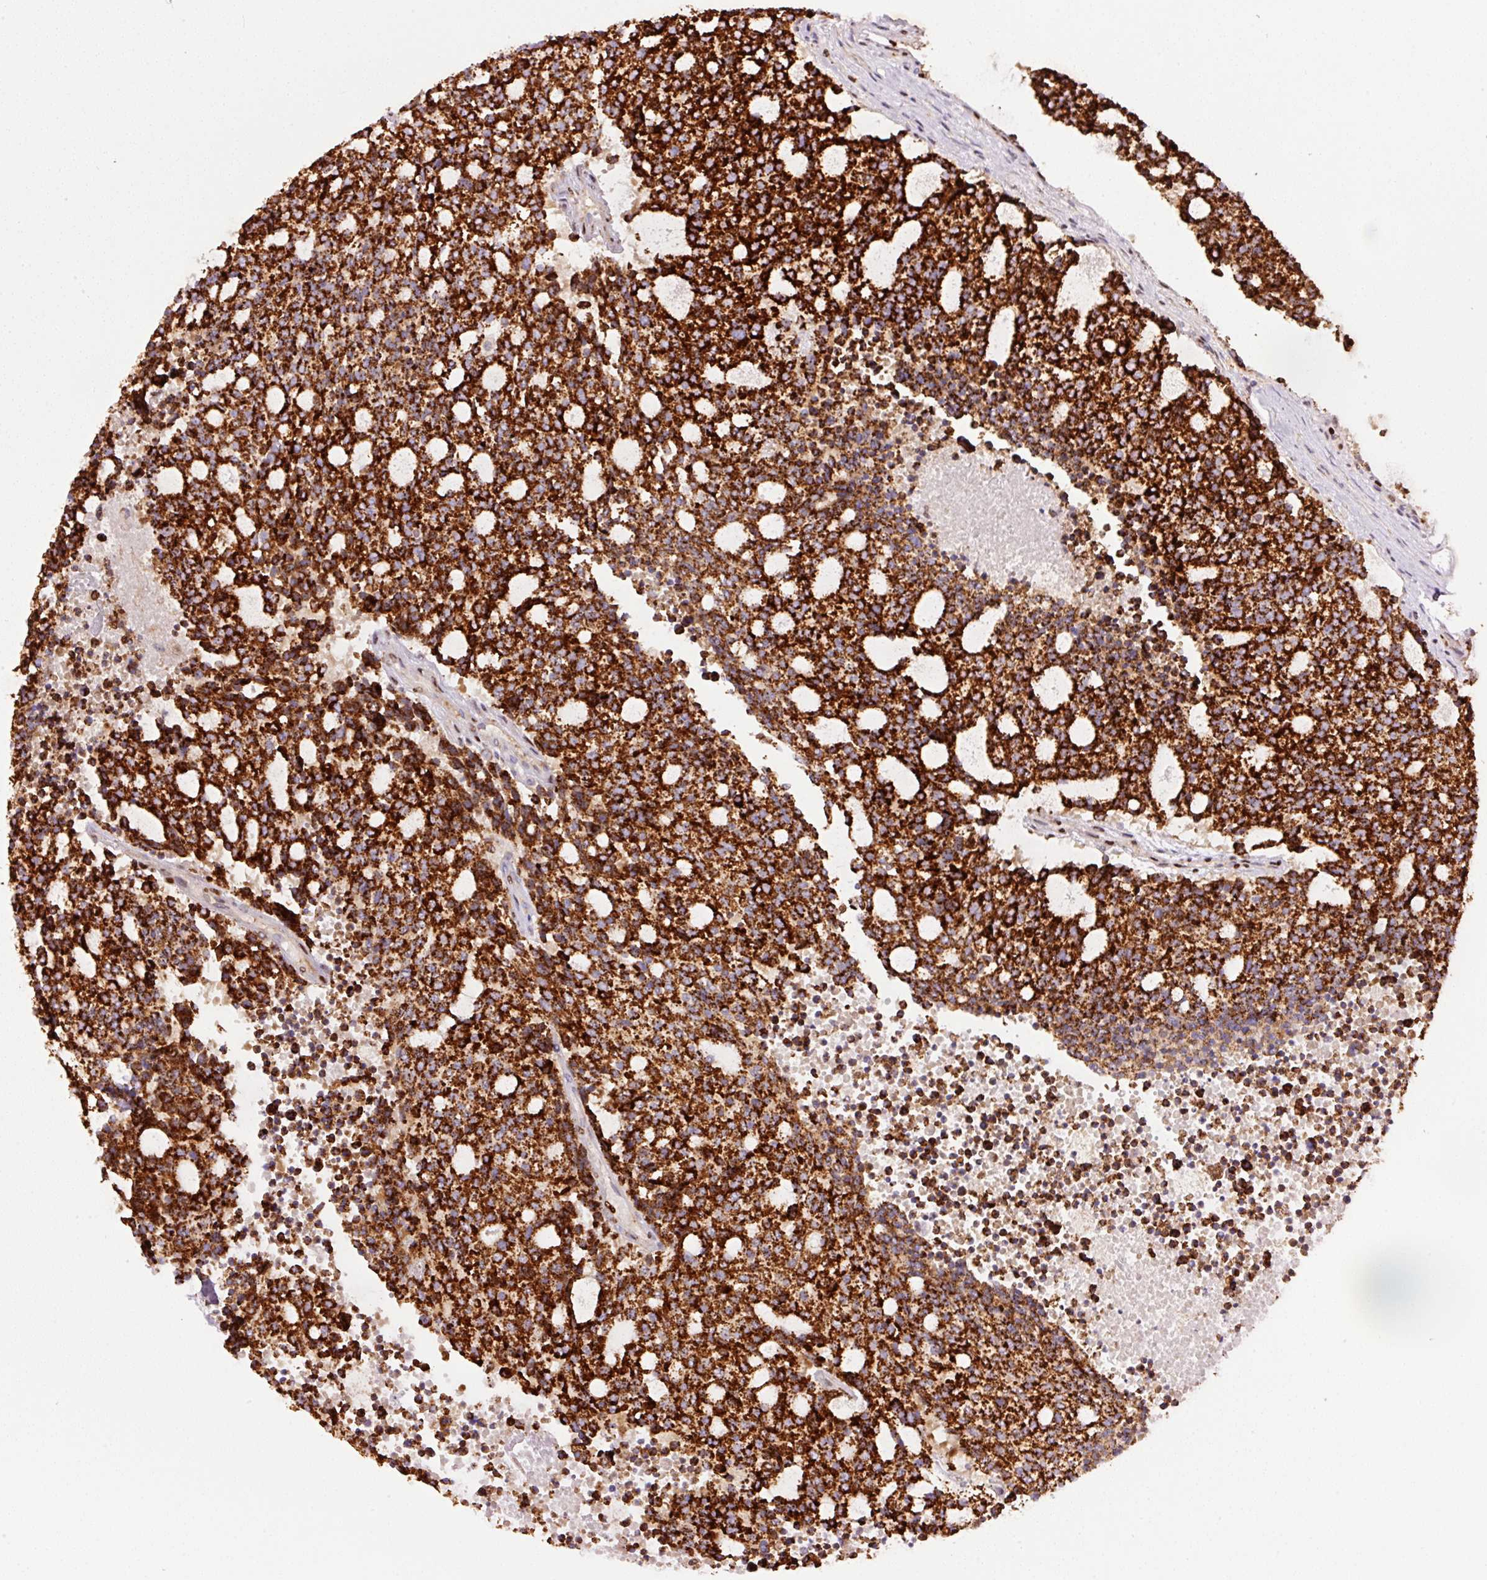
{"staining": {"intensity": "strong", "quantity": ">75%", "location": "cytoplasmic/membranous"}, "tissue": "carcinoid", "cell_type": "Tumor cells", "image_type": "cancer", "snomed": [{"axis": "morphology", "description": "Carcinoid, malignant, NOS"}, {"axis": "topography", "description": "Pancreas"}], "caption": "Carcinoid was stained to show a protein in brown. There is high levels of strong cytoplasmic/membranous staining in about >75% of tumor cells.", "gene": "TMEM8B", "patient": {"sex": "female", "age": 54}}